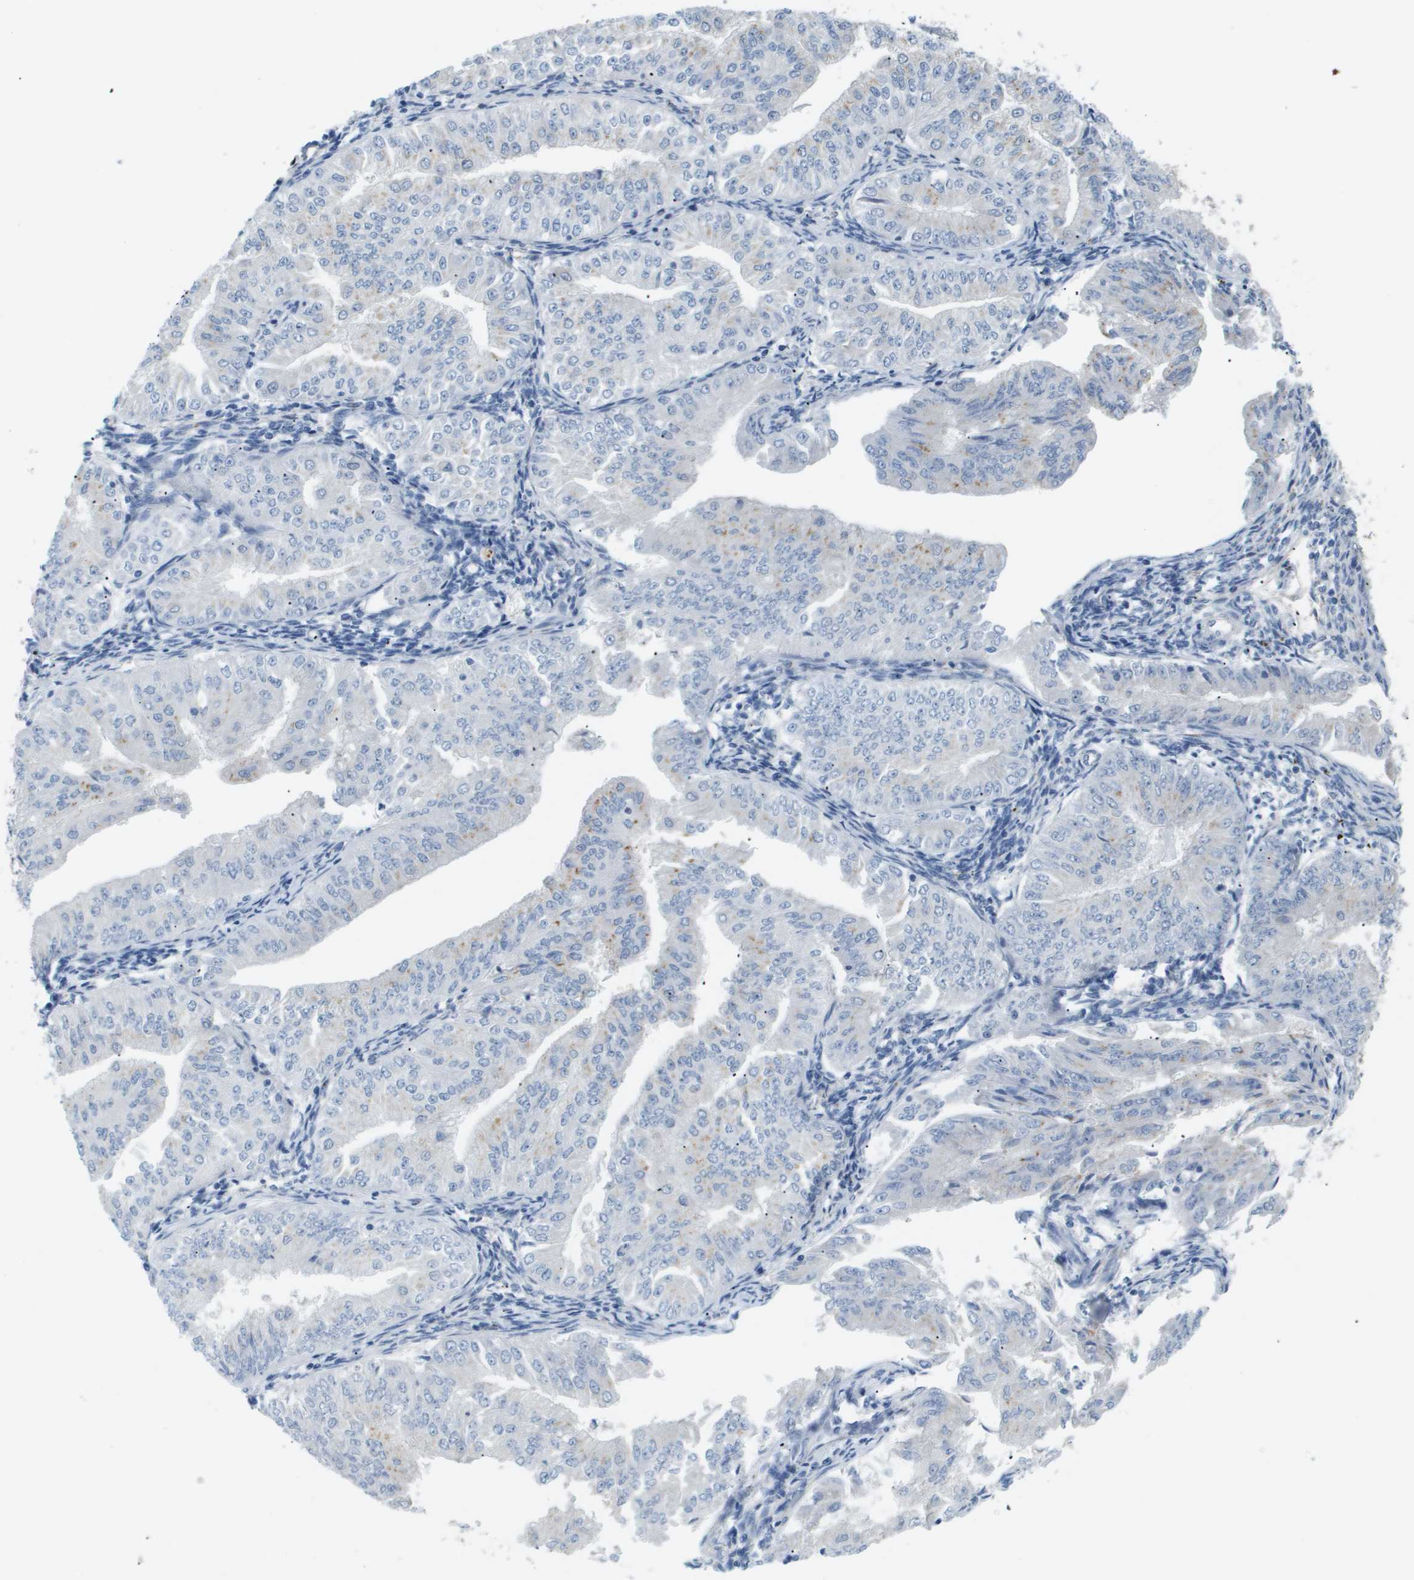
{"staining": {"intensity": "negative", "quantity": "none", "location": "none"}, "tissue": "endometrial cancer", "cell_type": "Tumor cells", "image_type": "cancer", "snomed": [{"axis": "morphology", "description": "Normal tissue, NOS"}, {"axis": "morphology", "description": "Adenocarcinoma, NOS"}, {"axis": "topography", "description": "Endometrium"}], "caption": "Image shows no significant protein staining in tumor cells of endometrial cancer (adenocarcinoma).", "gene": "OTUD5", "patient": {"sex": "female", "age": 53}}